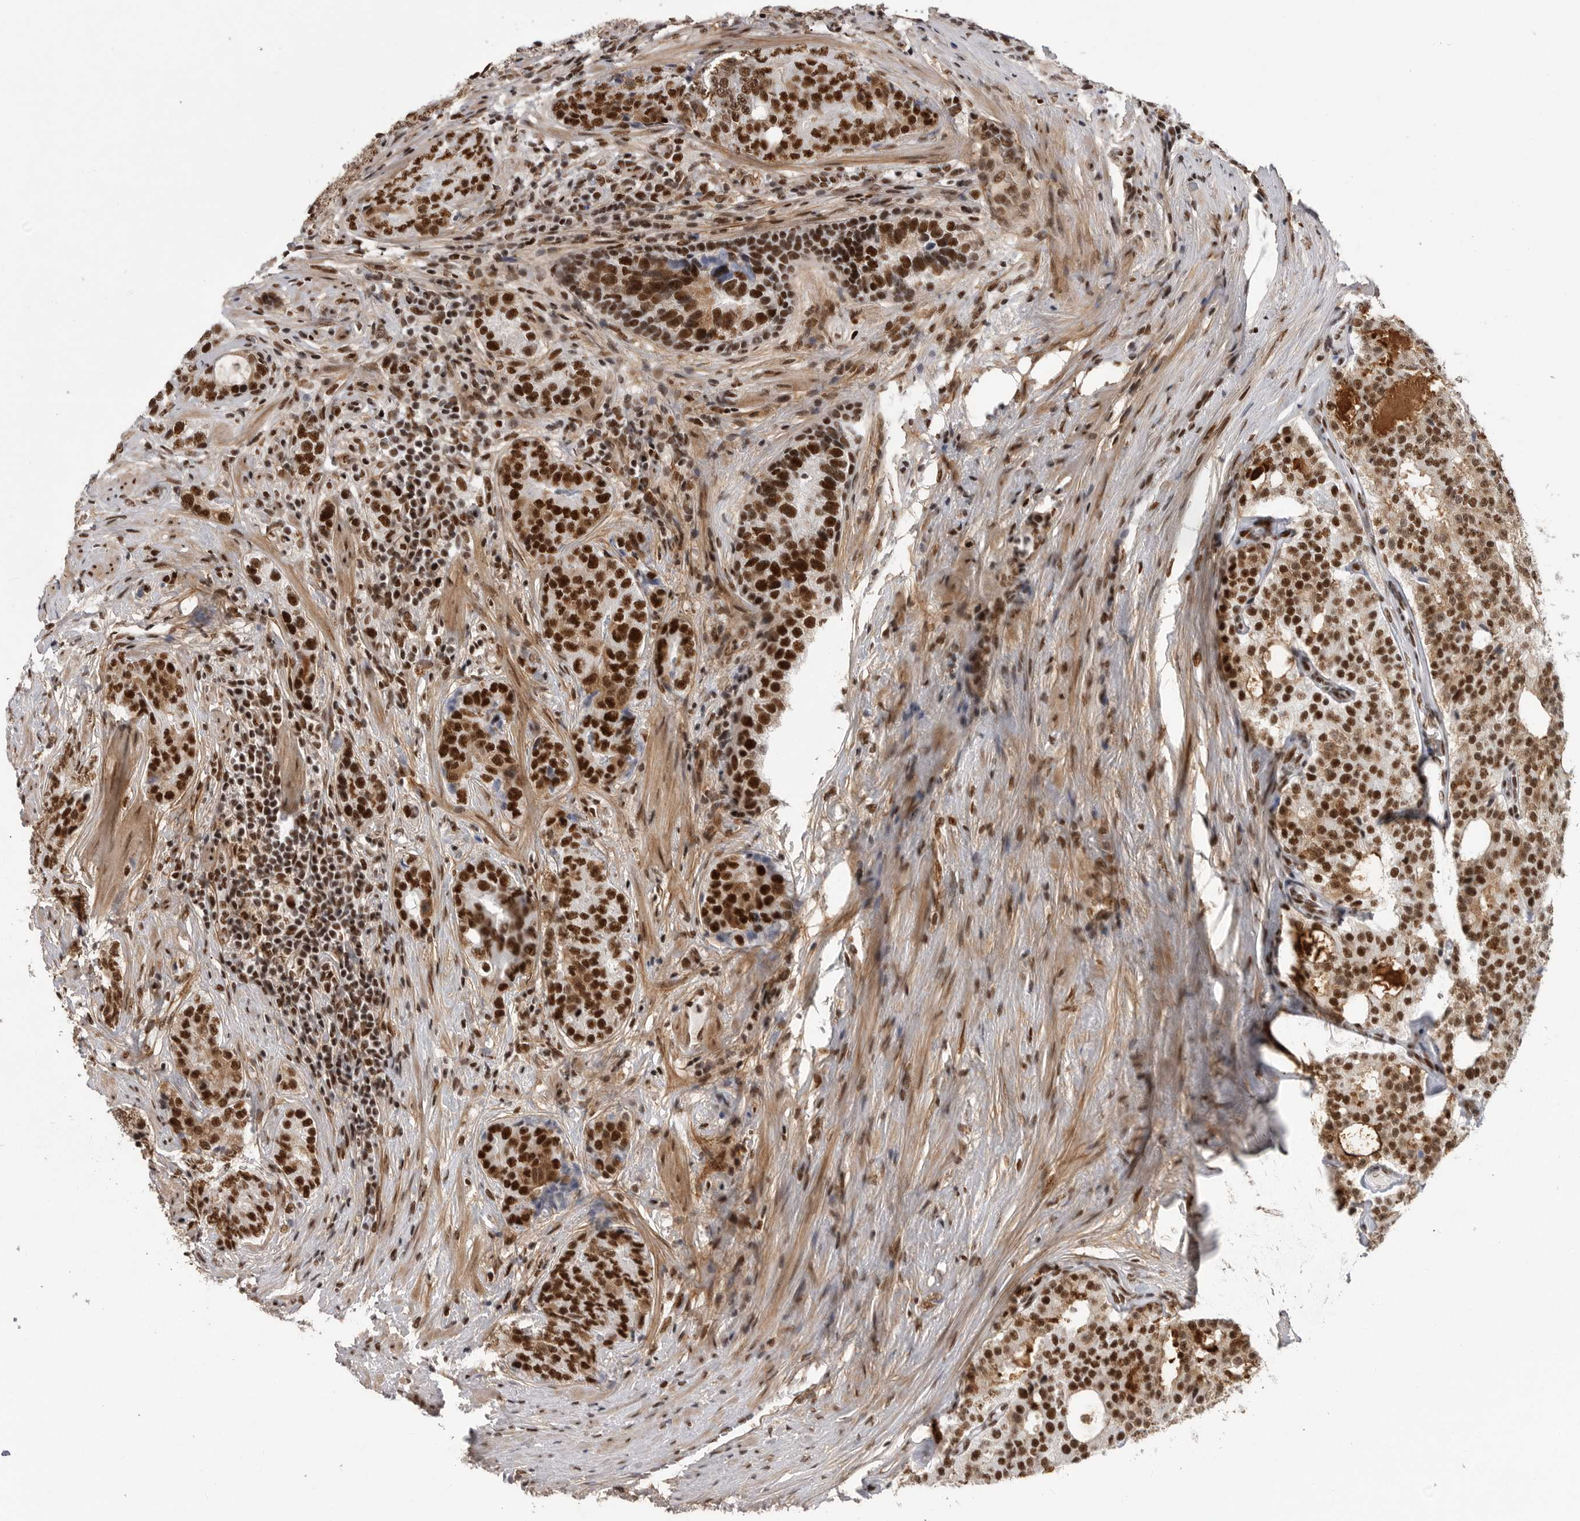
{"staining": {"intensity": "strong", "quantity": ">75%", "location": "nuclear"}, "tissue": "prostate cancer", "cell_type": "Tumor cells", "image_type": "cancer", "snomed": [{"axis": "morphology", "description": "Adenocarcinoma, High grade"}, {"axis": "topography", "description": "Prostate"}], "caption": "Protein expression analysis of human prostate cancer reveals strong nuclear staining in about >75% of tumor cells. (DAB IHC with brightfield microscopy, high magnification).", "gene": "PPP1R8", "patient": {"sex": "male", "age": 56}}